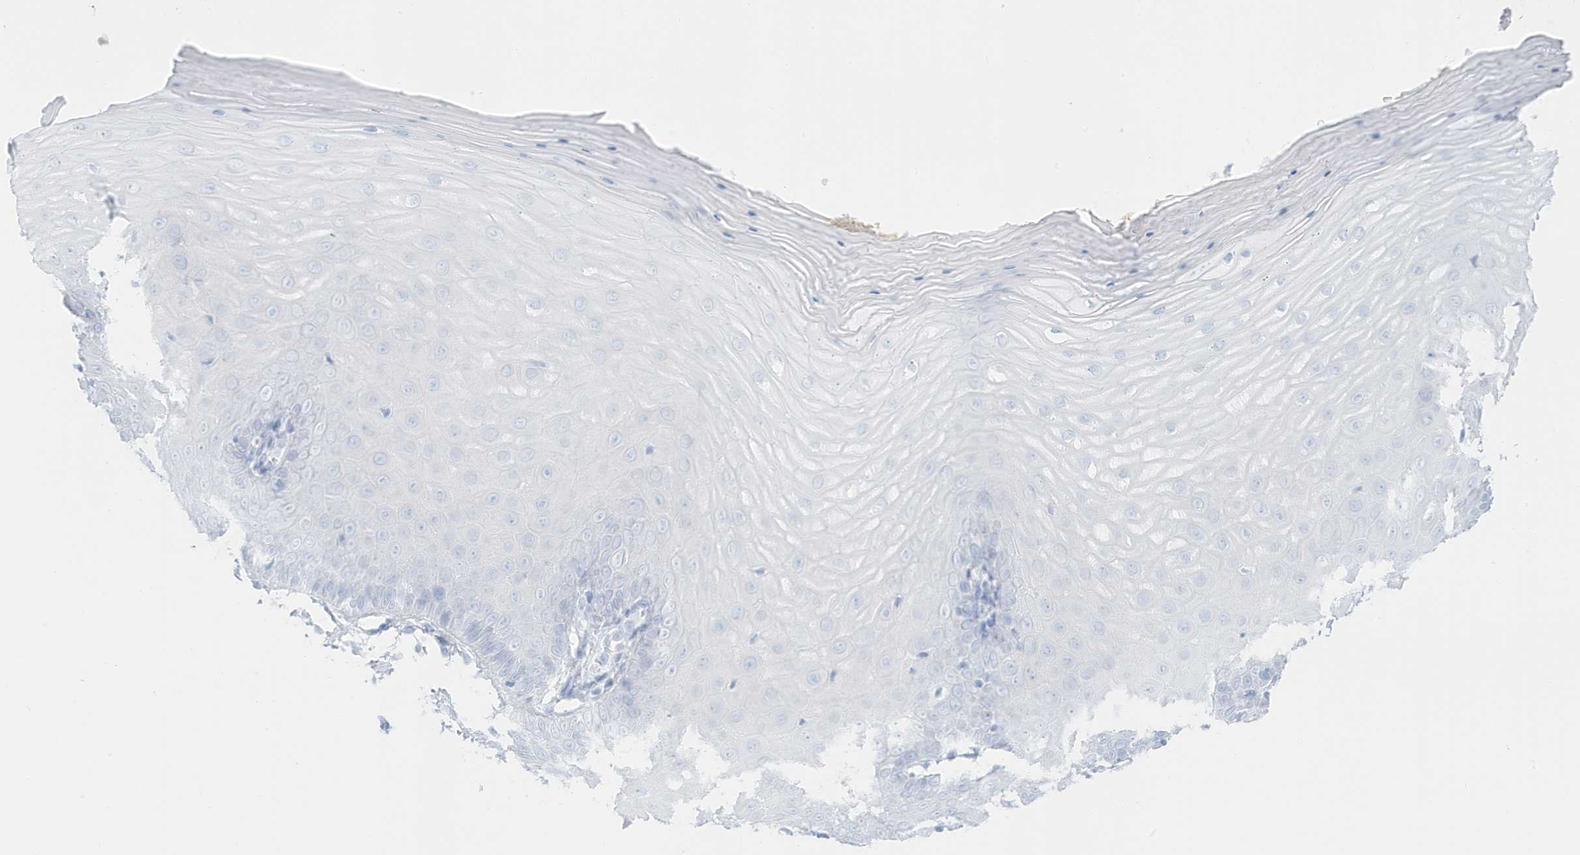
{"staining": {"intensity": "negative", "quantity": "none", "location": "none"}, "tissue": "cervix", "cell_type": "Glandular cells", "image_type": "normal", "snomed": [{"axis": "morphology", "description": "Normal tissue, NOS"}, {"axis": "topography", "description": "Cervix"}], "caption": "A high-resolution photomicrograph shows immunohistochemistry (IHC) staining of normal cervix, which demonstrates no significant expression in glandular cells.", "gene": "SLC22A13", "patient": {"sex": "female", "age": 55}}